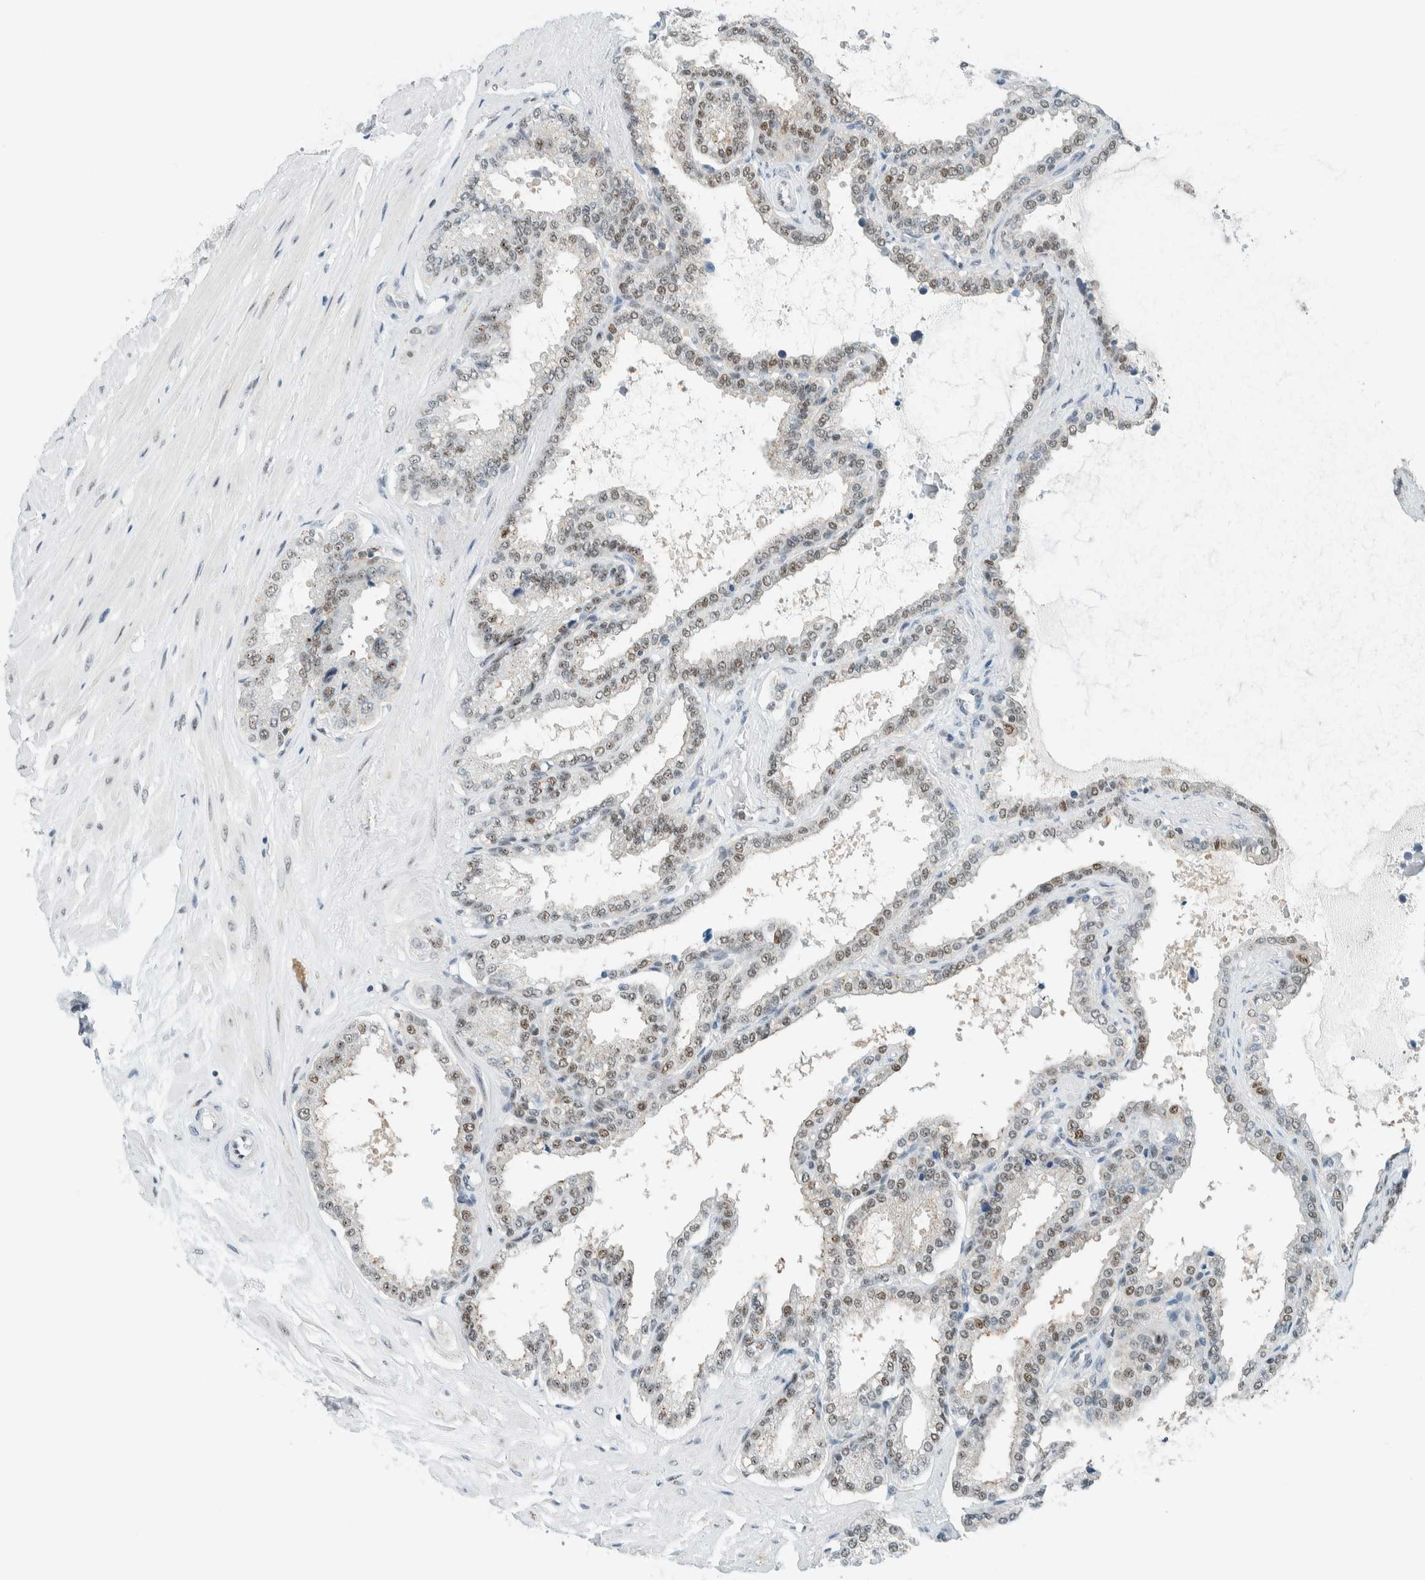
{"staining": {"intensity": "moderate", "quantity": "25%-75%", "location": "nuclear"}, "tissue": "seminal vesicle", "cell_type": "Glandular cells", "image_type": "normal", "snomed": [{"axis": "morphology", "description": "Normal tissue, NOS"}, {"axis": "topography", "description": "Seminal veicle"}], "caption": "An image of human seminal vesicle stained for a protein demonstrates moderate nuclear brown staining in glandular cells. (DAB IHC with brightfield microscopy, high magnification).", "gene": "CYSRT1", "patient": {"sex": "male", "age": 46}}